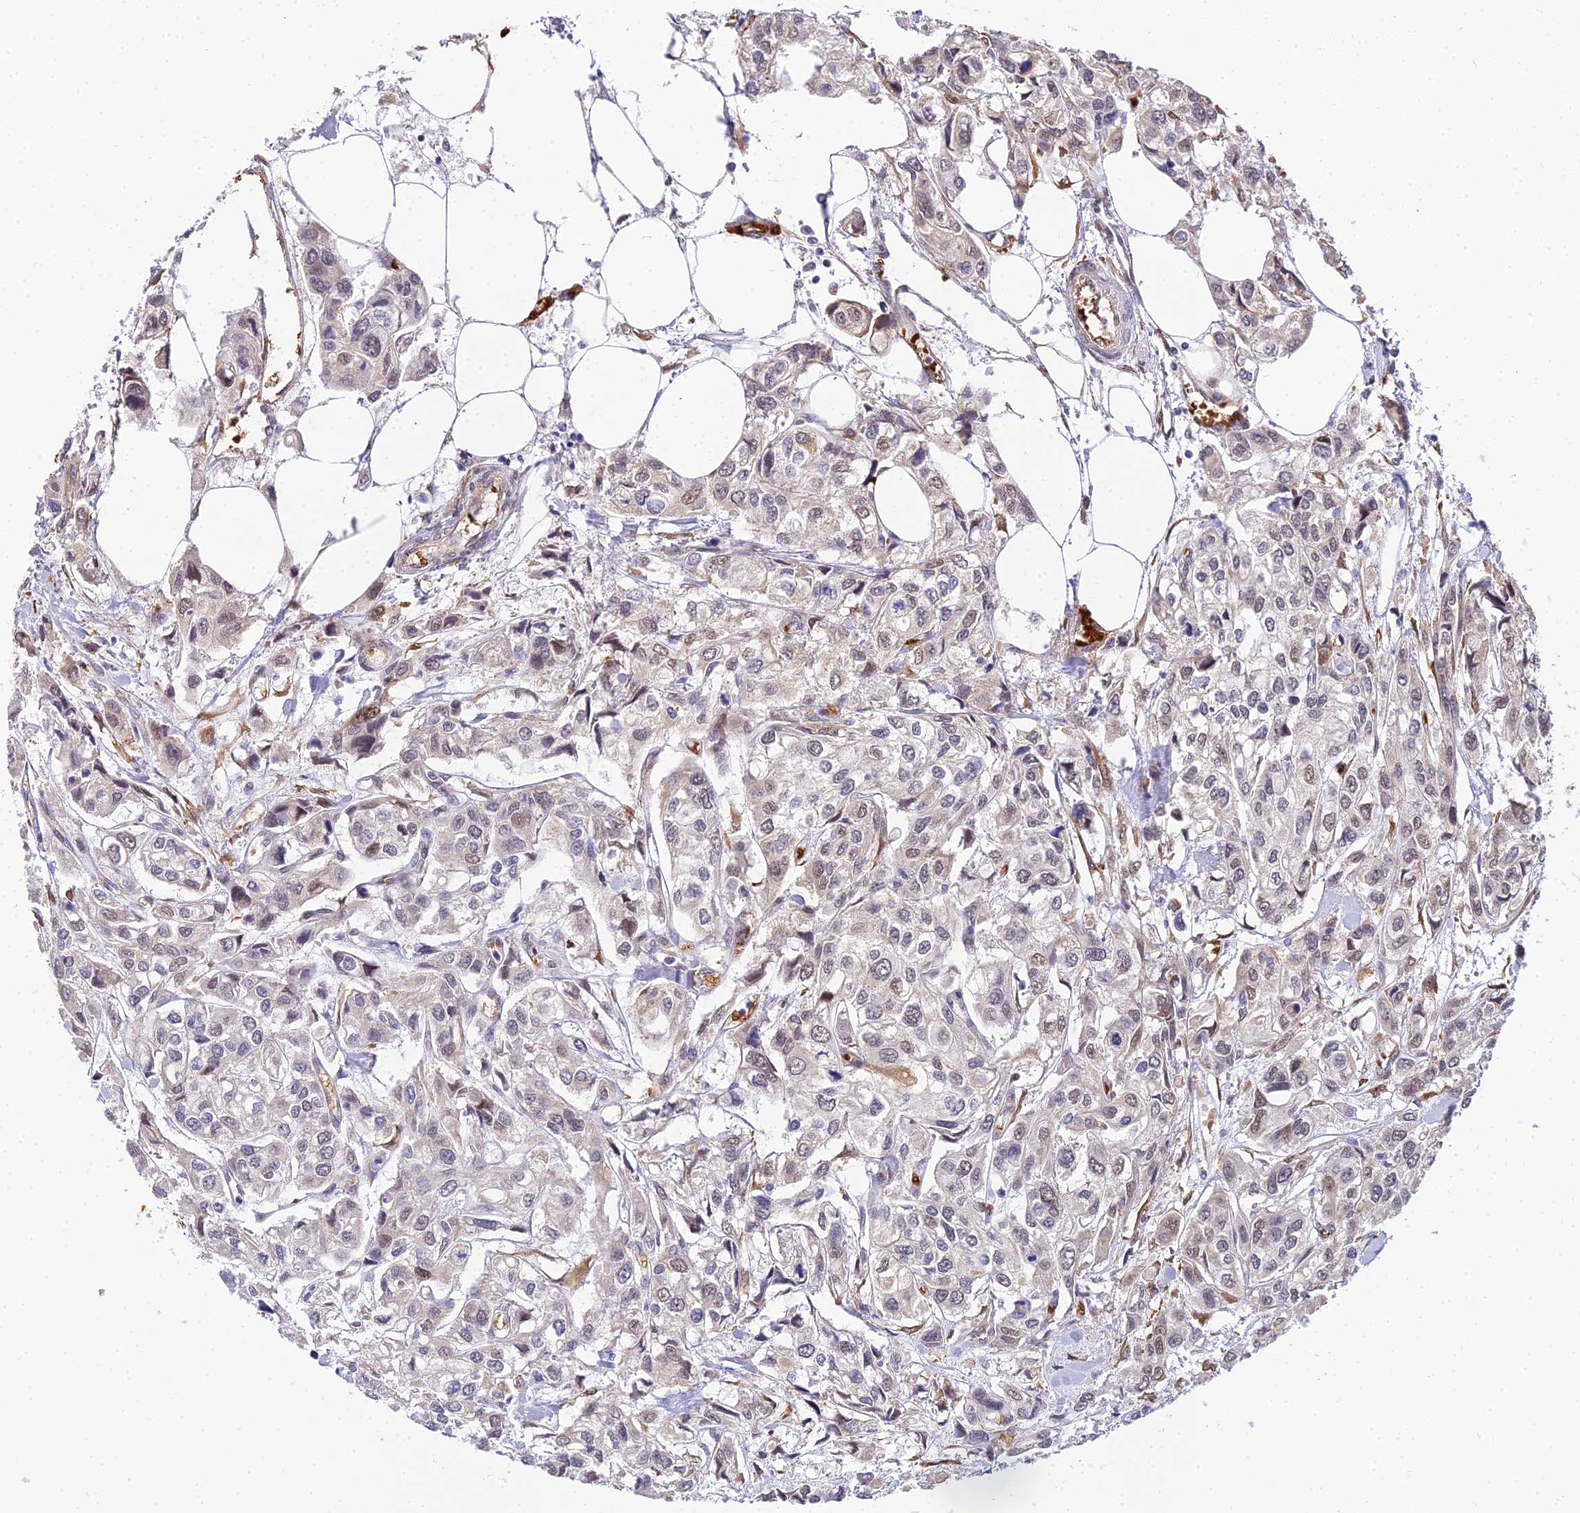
{"staining": {"intensity": "moderate", "quantity": "<25%", "location": "nuclear"}, "tissue": "urothelial cancer", "cell_type": "Tumor cells", "image_type": "cancer", "snomed": [{"axis": "morphology", "description": "Urothelial carcinoma, High grade"}, {"axis": "topography", "description": "Urinary bladder"}], "caption": "Immunohistochemical staining of human high-grade urothelial carcinoma displays low levels of moderate nuclear expression in approximately <25% of tumor cells.", "gene": "BCL9", "patient": {"sex": "male", "age": 67}}